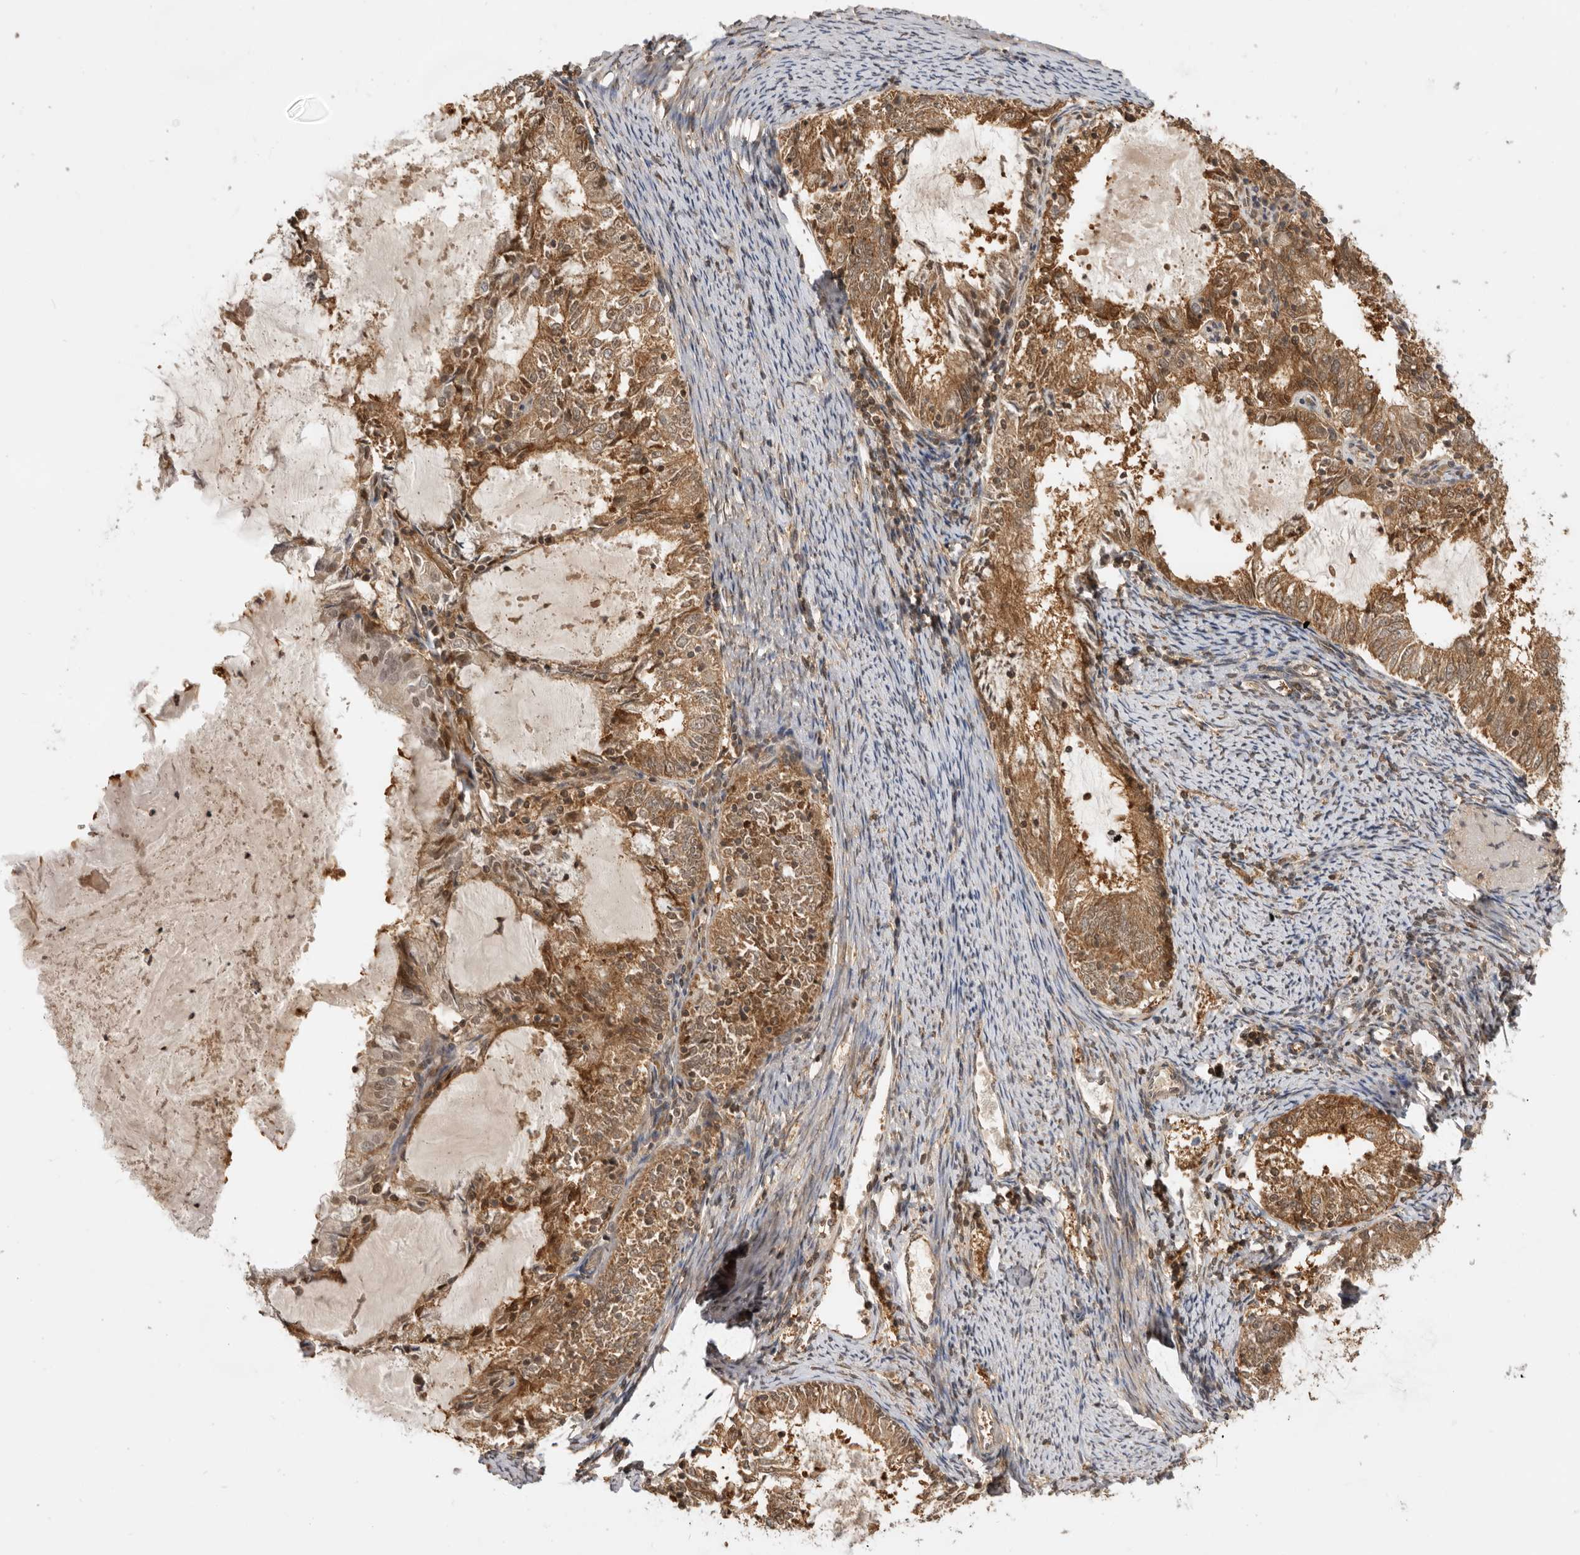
{"staining": {"intensity": "moderate", "quantity": ">75%", "location": "cytoplasmic/membranous"}, "tissue": "endometrial cancer", "cell_type": "Tumor cells", "image_type": "cancer", "snomed": [{"axis": "morphology", "description": "Adenocarcinoma, NOS"}, {"axis": "topography", "description": "Endometrium"}], "caption": "A micrograph of adenocarcinoma (endometrial) stained for a protein exhibits moderate cytoplasmic/membranous brown staining in tumor cells. Immunohistochemistry stains the protein of interest in brown and the nuclei are stained blue.", "gene": "ADPRS", "patient": {"sex": "female", "age": 57}}